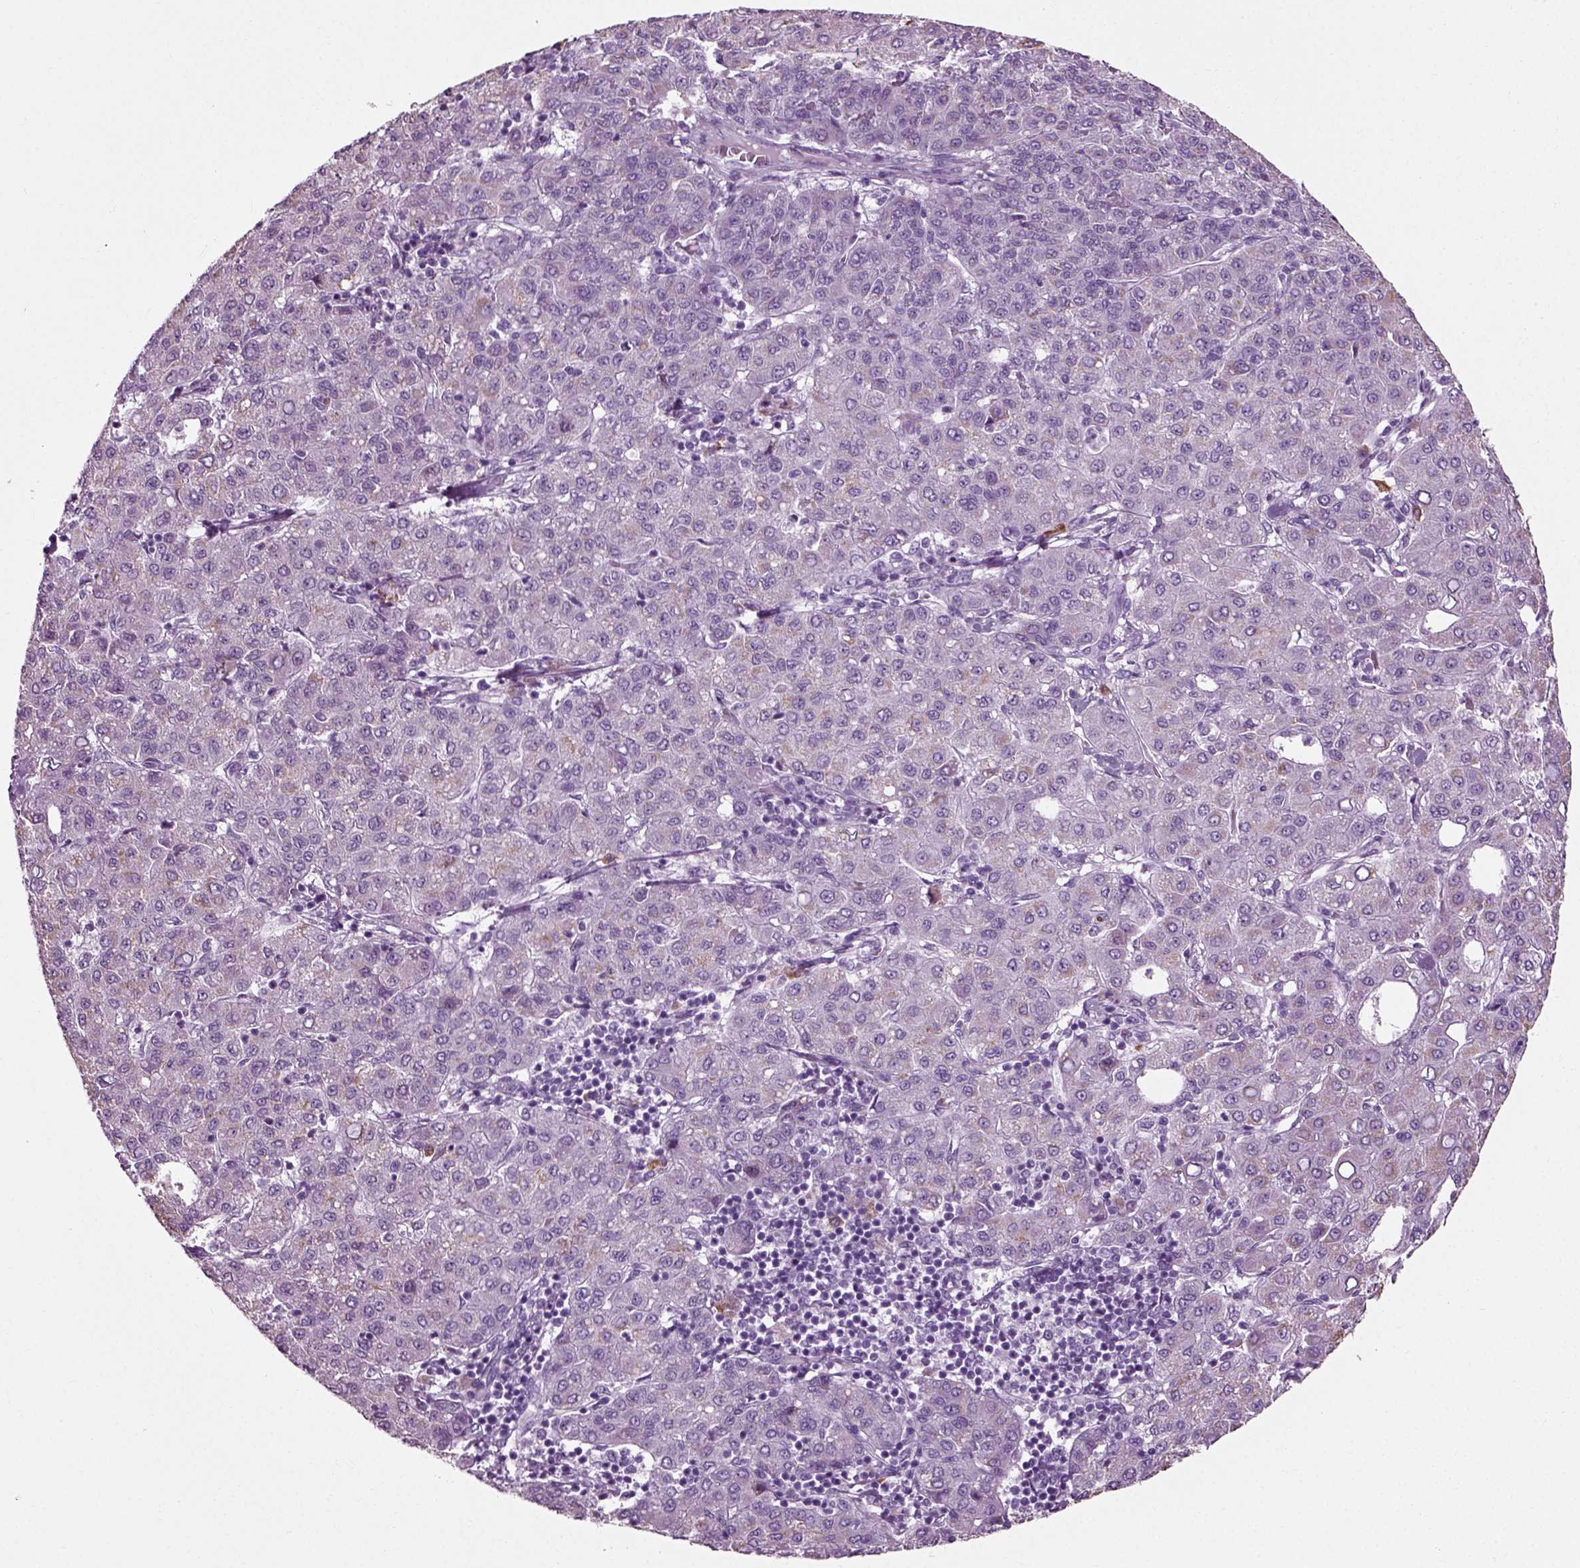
{"staining": {"intensity": "weak", "quantity": "<25%", "location": "cytoplasmic/membranous"}, "tissue": "liver cancer", "cell_type": "Tumor cells", "image_type": "cancer", "snomed": [{"axis": "morphology", "description": "Carcinoma, Hepatocellular, NOS"}, {"axis": "topography", "description": "Liver"}], "caption": "Tumor cells show no significant positivity in liver cancer (hepatocellular carcinoma).", "gene": "SLC26A8", "patient": {"sex": "male", "age": 65}}